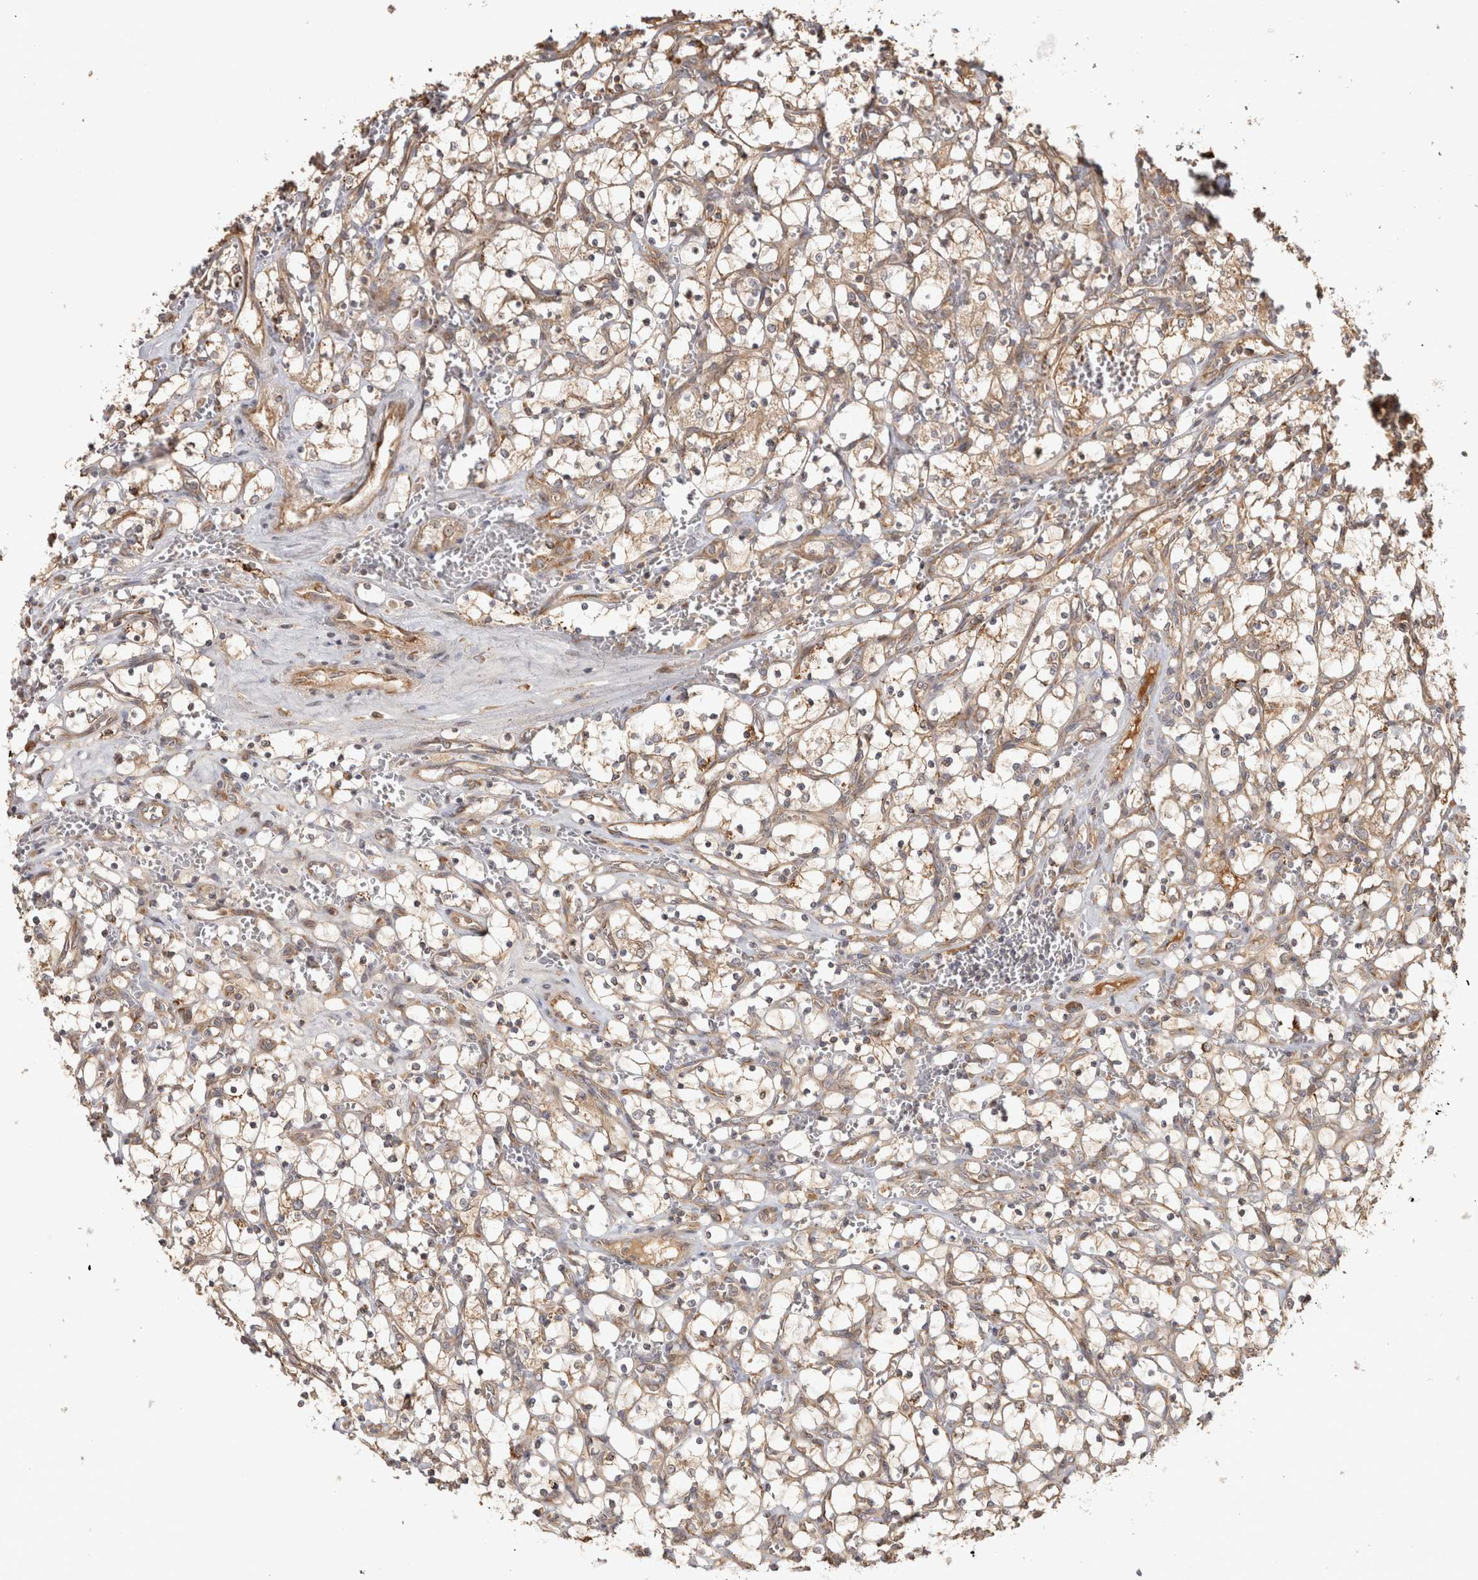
{"staining": {"intensity": "weak", "quantity": ">75%", "location": "cytoplasmic/membranous"}, "tissue": "renal cancer", "cell_type": "Tumor cells", "image_type": "cancer", "snomed": [{"axis": "morphology", "description": "Adenocarcinoma, NOS"}, {"axis": "topography", "description": "Kidney"}], "caption": "Weak cytoplasmic/membranous protein expression is appreciated in about >75% of tumor cells in renal cancer (adenocarcinoma).", "gene": "CAMSAP2", "patient": {"sex": "female", "age": 69}}